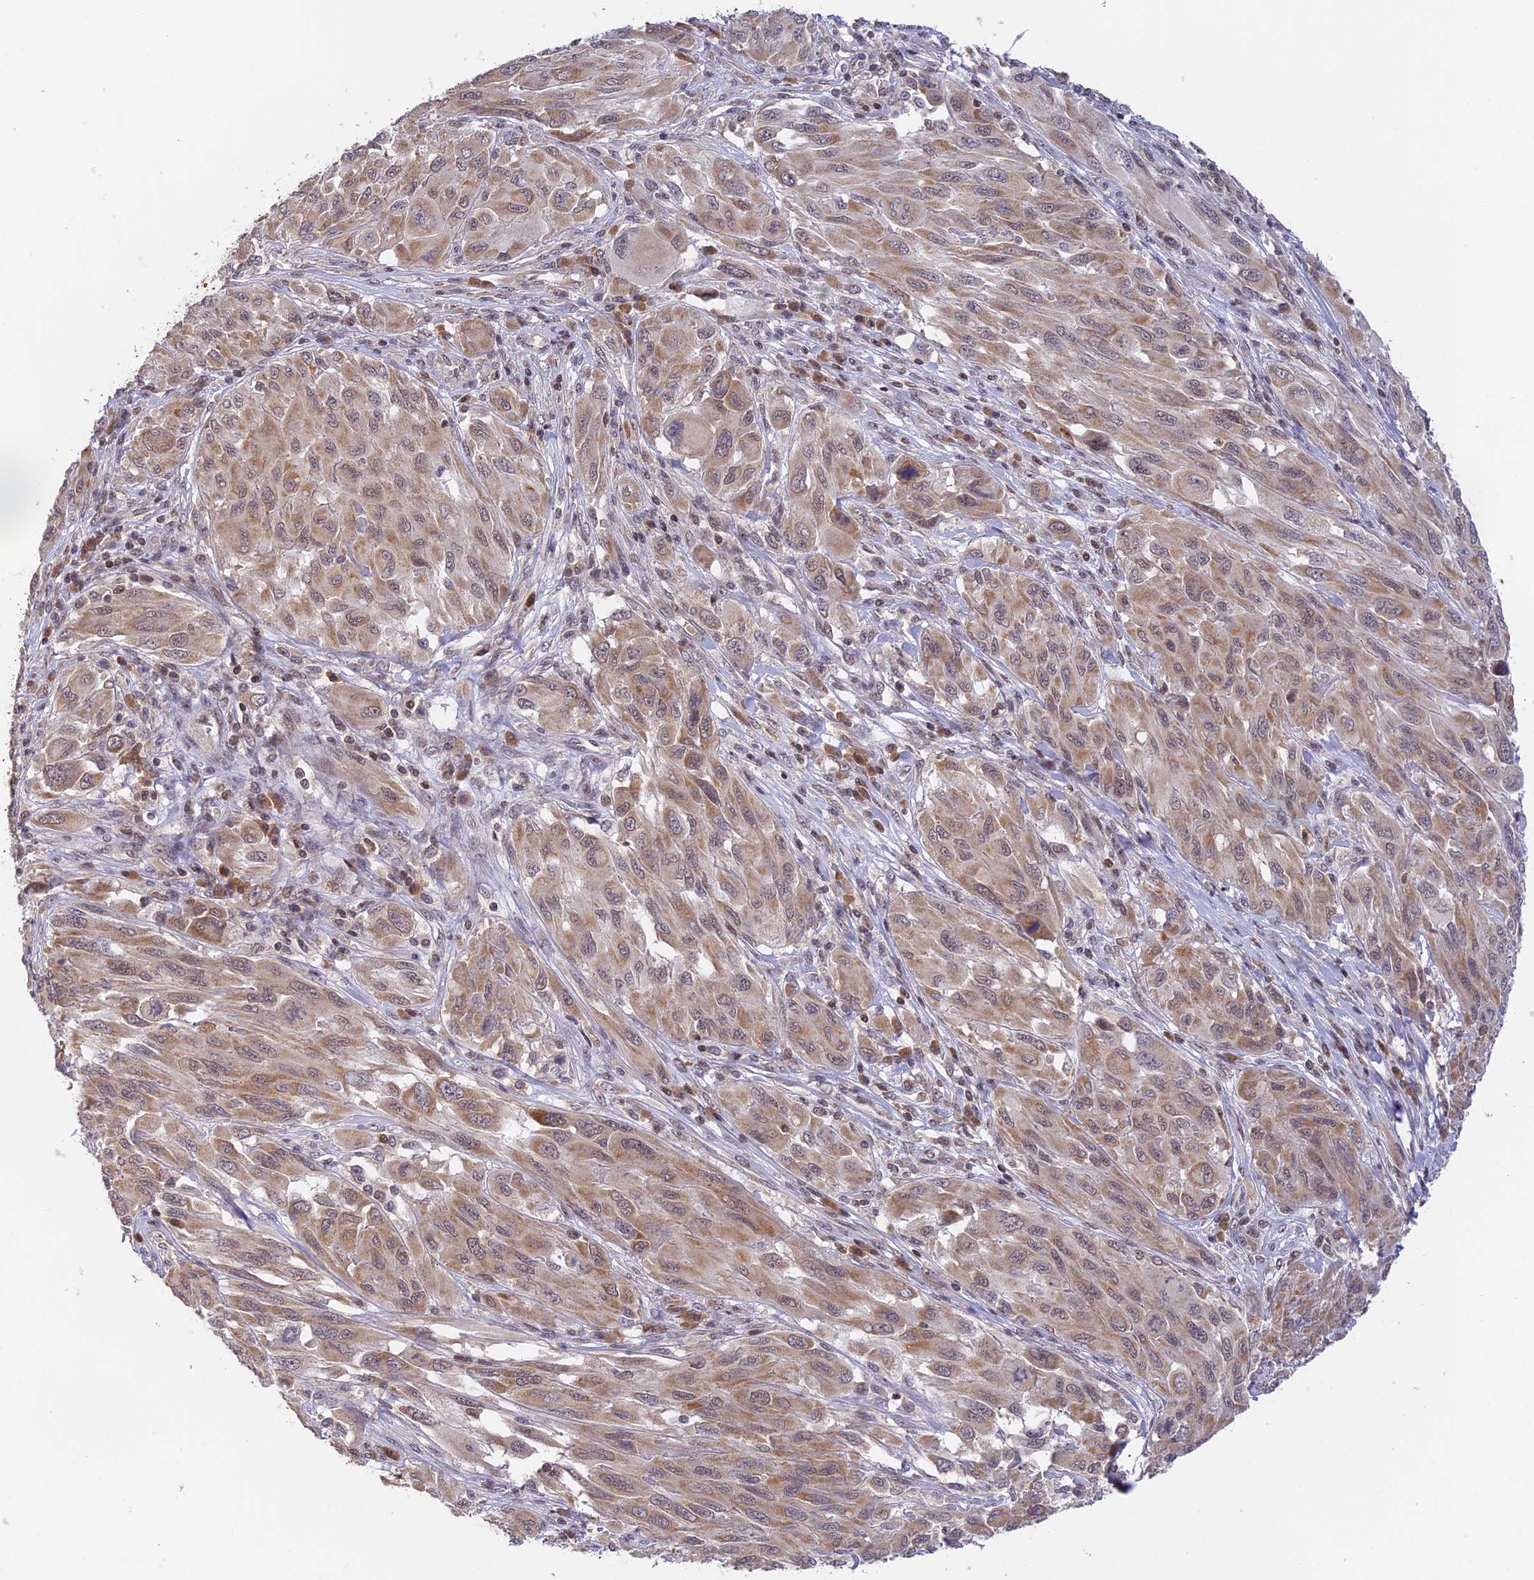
{"staining": {"intensity": "moderate", "quantity": ">75%", "location": "cytoplasmic/membranous"}, "tissue": "melanoma", "cell_type": "Tumor cells", "image_type": "cancer", "snomed": [{"axis": "morphology", "description": "Malignant melanoma, NOS"}, {"axis": "topography", "description": "Skin"}], "caption": "There is medium levels of moderate cytoplasmic/membranous expression in tumor cells of melanoma, as demonstrated by immunohistochemical staining (brown color).", "gene": "PEX16", "patient": {"sex": "female", "age": 91}}